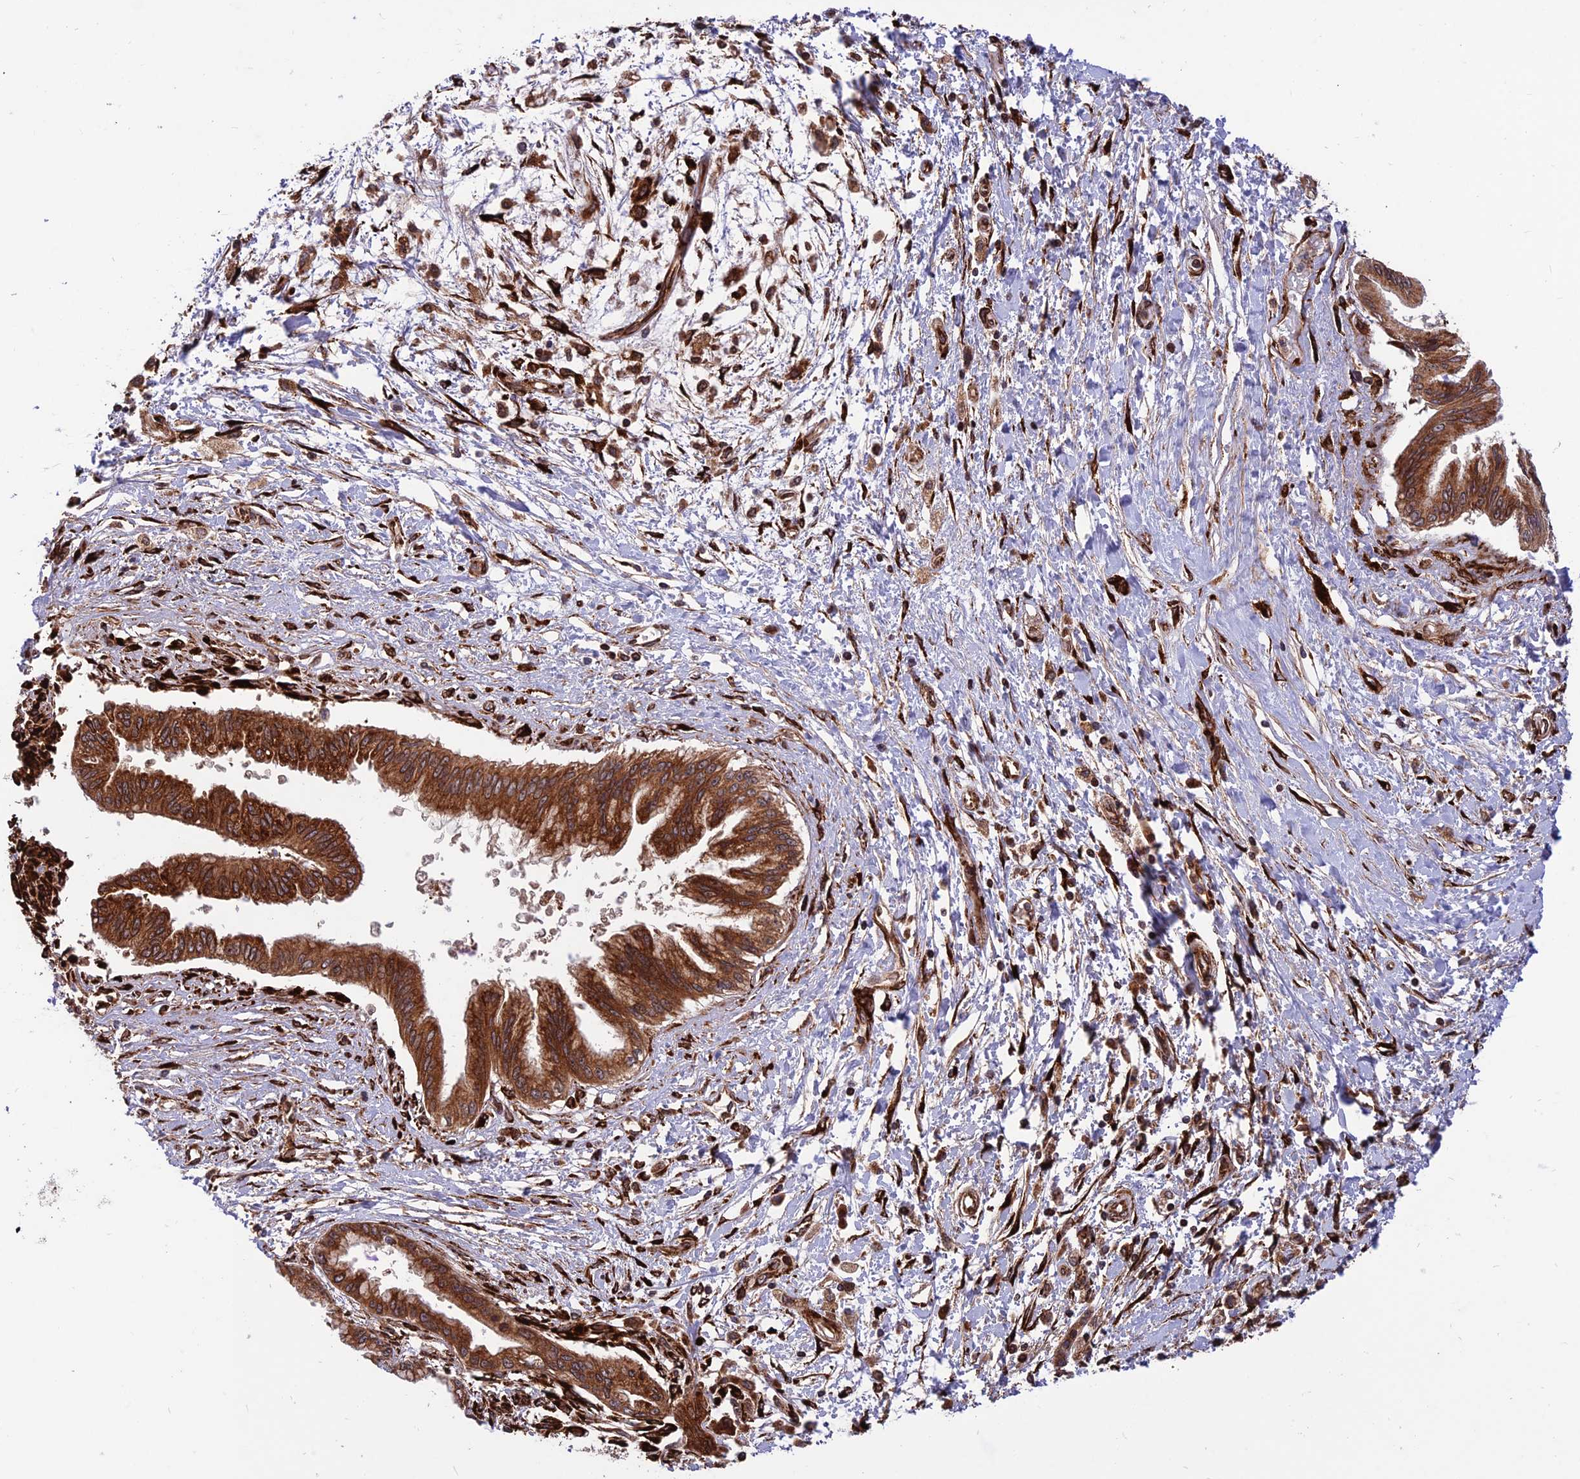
{"staining": {"intensity": "strong", "quantity": ">75%", "location": "cytoplasmic/membranous,nuclear"}, "tissue": "pancreatic cancer", "cell_type": "Tumor cells", "image_type": "cancer", "snomed": [{"axis": "morphology", "description": "Adenocarcinoma, NOS"}, {"axis": "topography", "description": "Pancreas"}], "caption": "Immunohistochemical staining of adenocarcinoma (pancreatic) demonstrates strong cytoplasmic/membranous and nuclear protein expression in approximately >75% of tumor cells. The protein is stained brown, and the nuclei are stained in blue (DAB (3,3'-diaminobenzidine) IHC with brightfield microscopy, high magnification).", "gene": "CRTAP", "patient": {"sex": "male", "age": 46}}